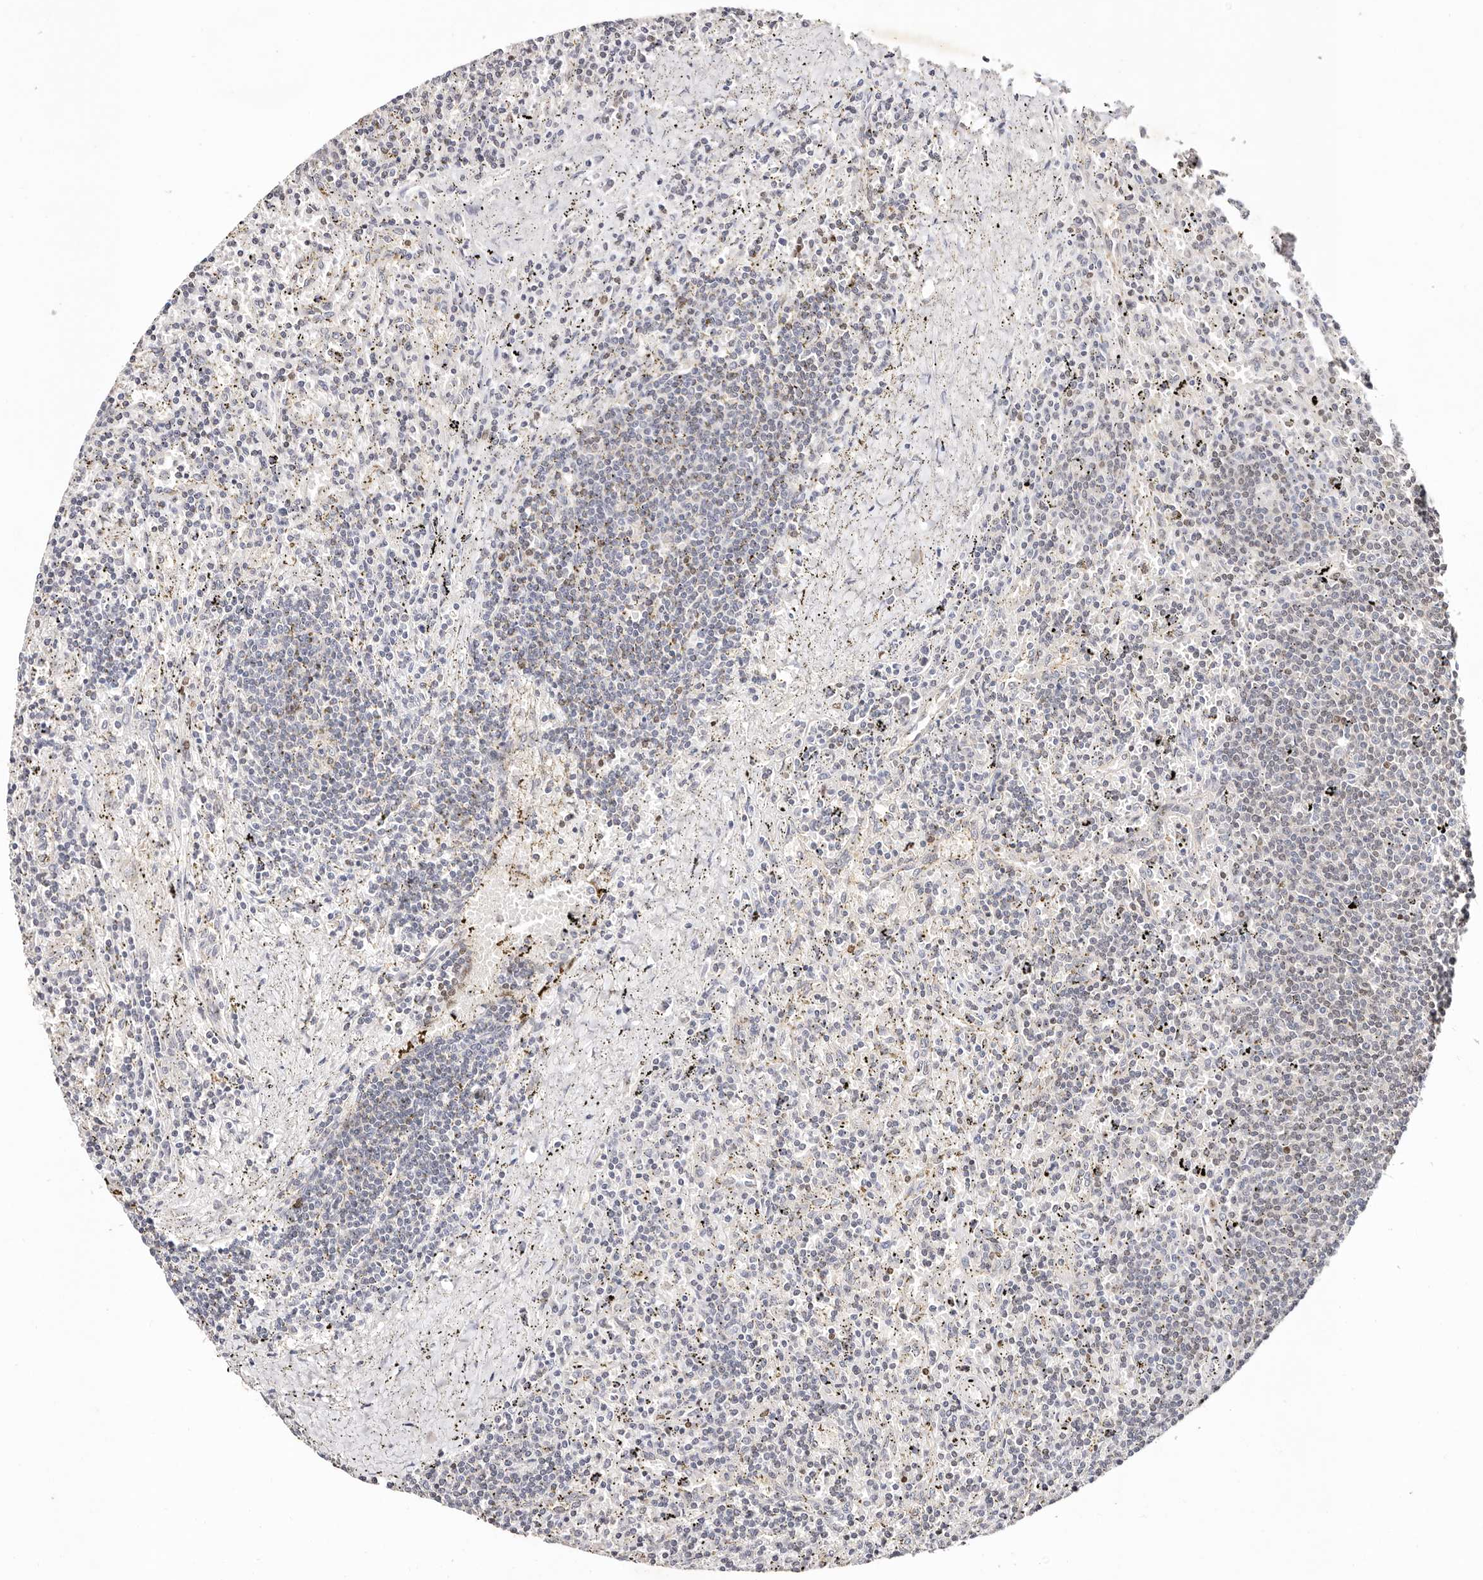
{"staining": {"intensity": "moderate", "quantity": "25%-75%", "location": "cytoplasmic/membranous,nuclear"}, "tissue": "lymphoma", "cell_type": "Tumor cells", "image_type": "cancer", "snomed": [{"axis": "morphology", "description": "Malignant lymphoma, non-Hodgkin's type, Low grade"}, {"axis": "topography", "description": "Spleen"}], "caption": "Low-grade malignant lymphoma, non-Hodgkin's type tissue reveals moderate cytoplasmic/membranous and nuclear expression in approximately 25%-75% of tumor cells, visualized by immunohistochemistry.", "gene": "IQGAP3", "patient": {"sex": "male", "age": 76}}